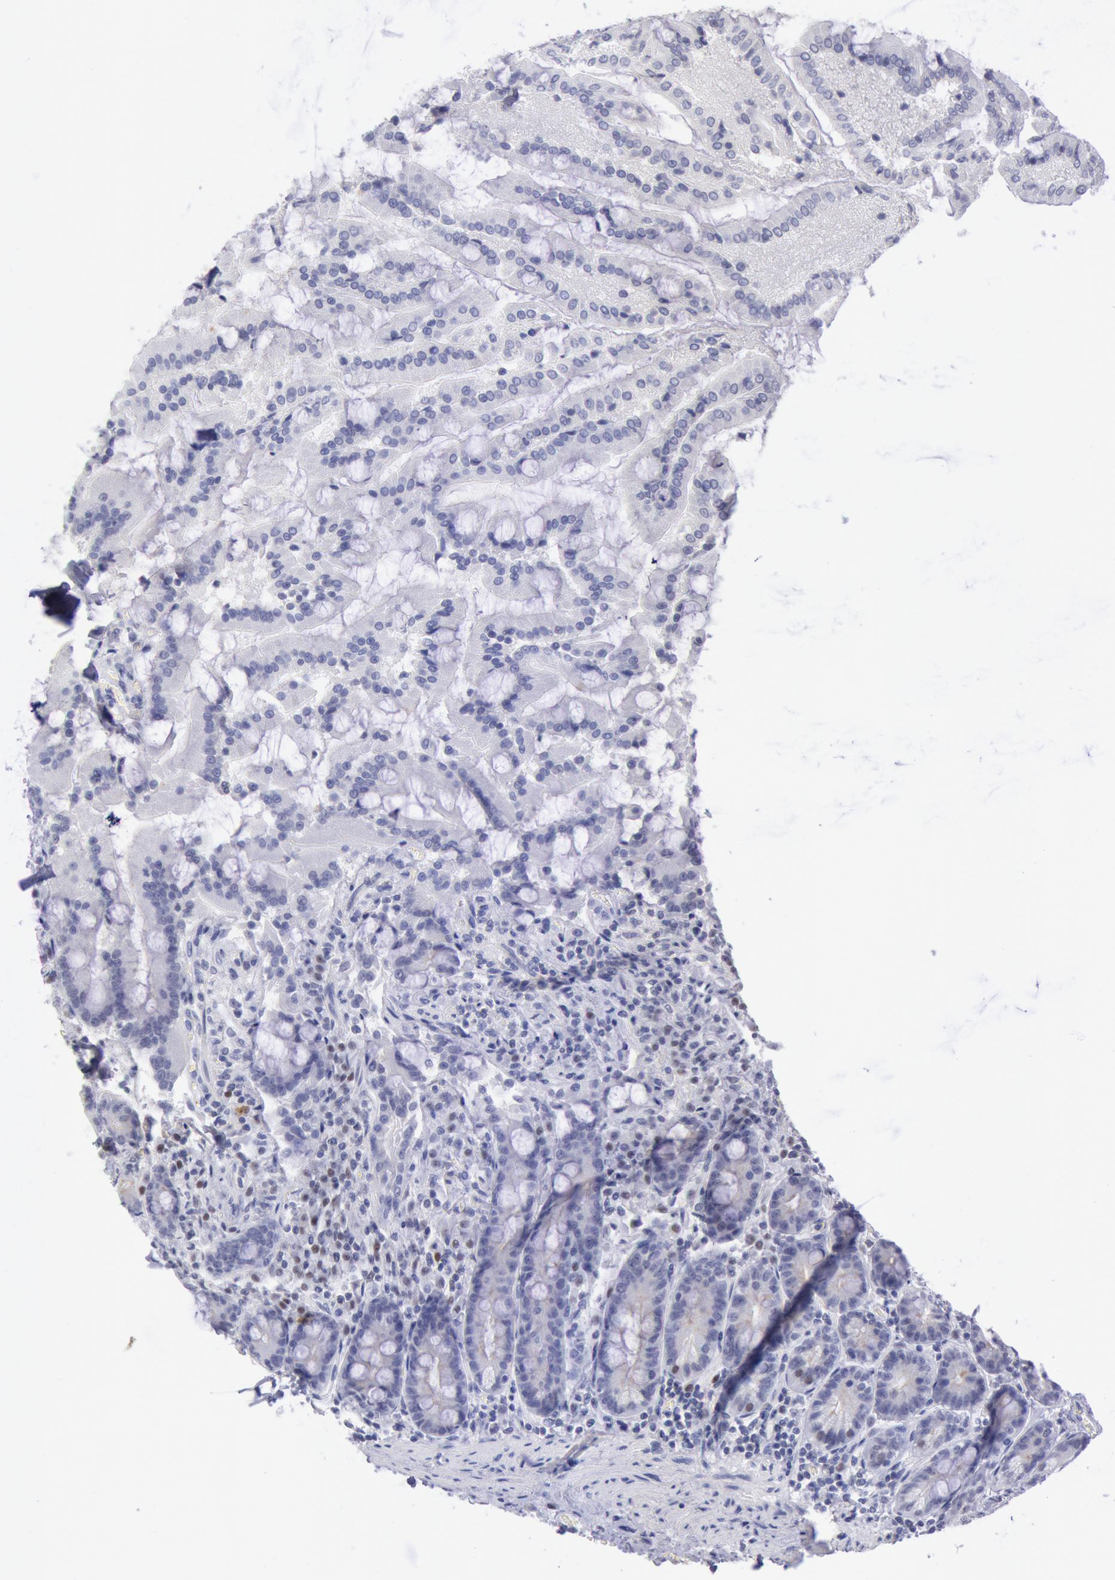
{"staining": {"intensity": "negative", "quantity": "none", "location": "none"}, "tissue": "duodenum", "cell_type": "Glandular cells", "image_type": "normal", "snomed": [{"axis": "morphology", "description": "Normal tissue, NOS"}, {"axis": "topography", "description": "Duodenum"}], "caption": "This is an immunohistochemistry (IHC) image of unremarkable human duodenum. There is no positivity in glandular cells.", "gene": "MYH6", "patient": {"sex": "female", "age": 64}}